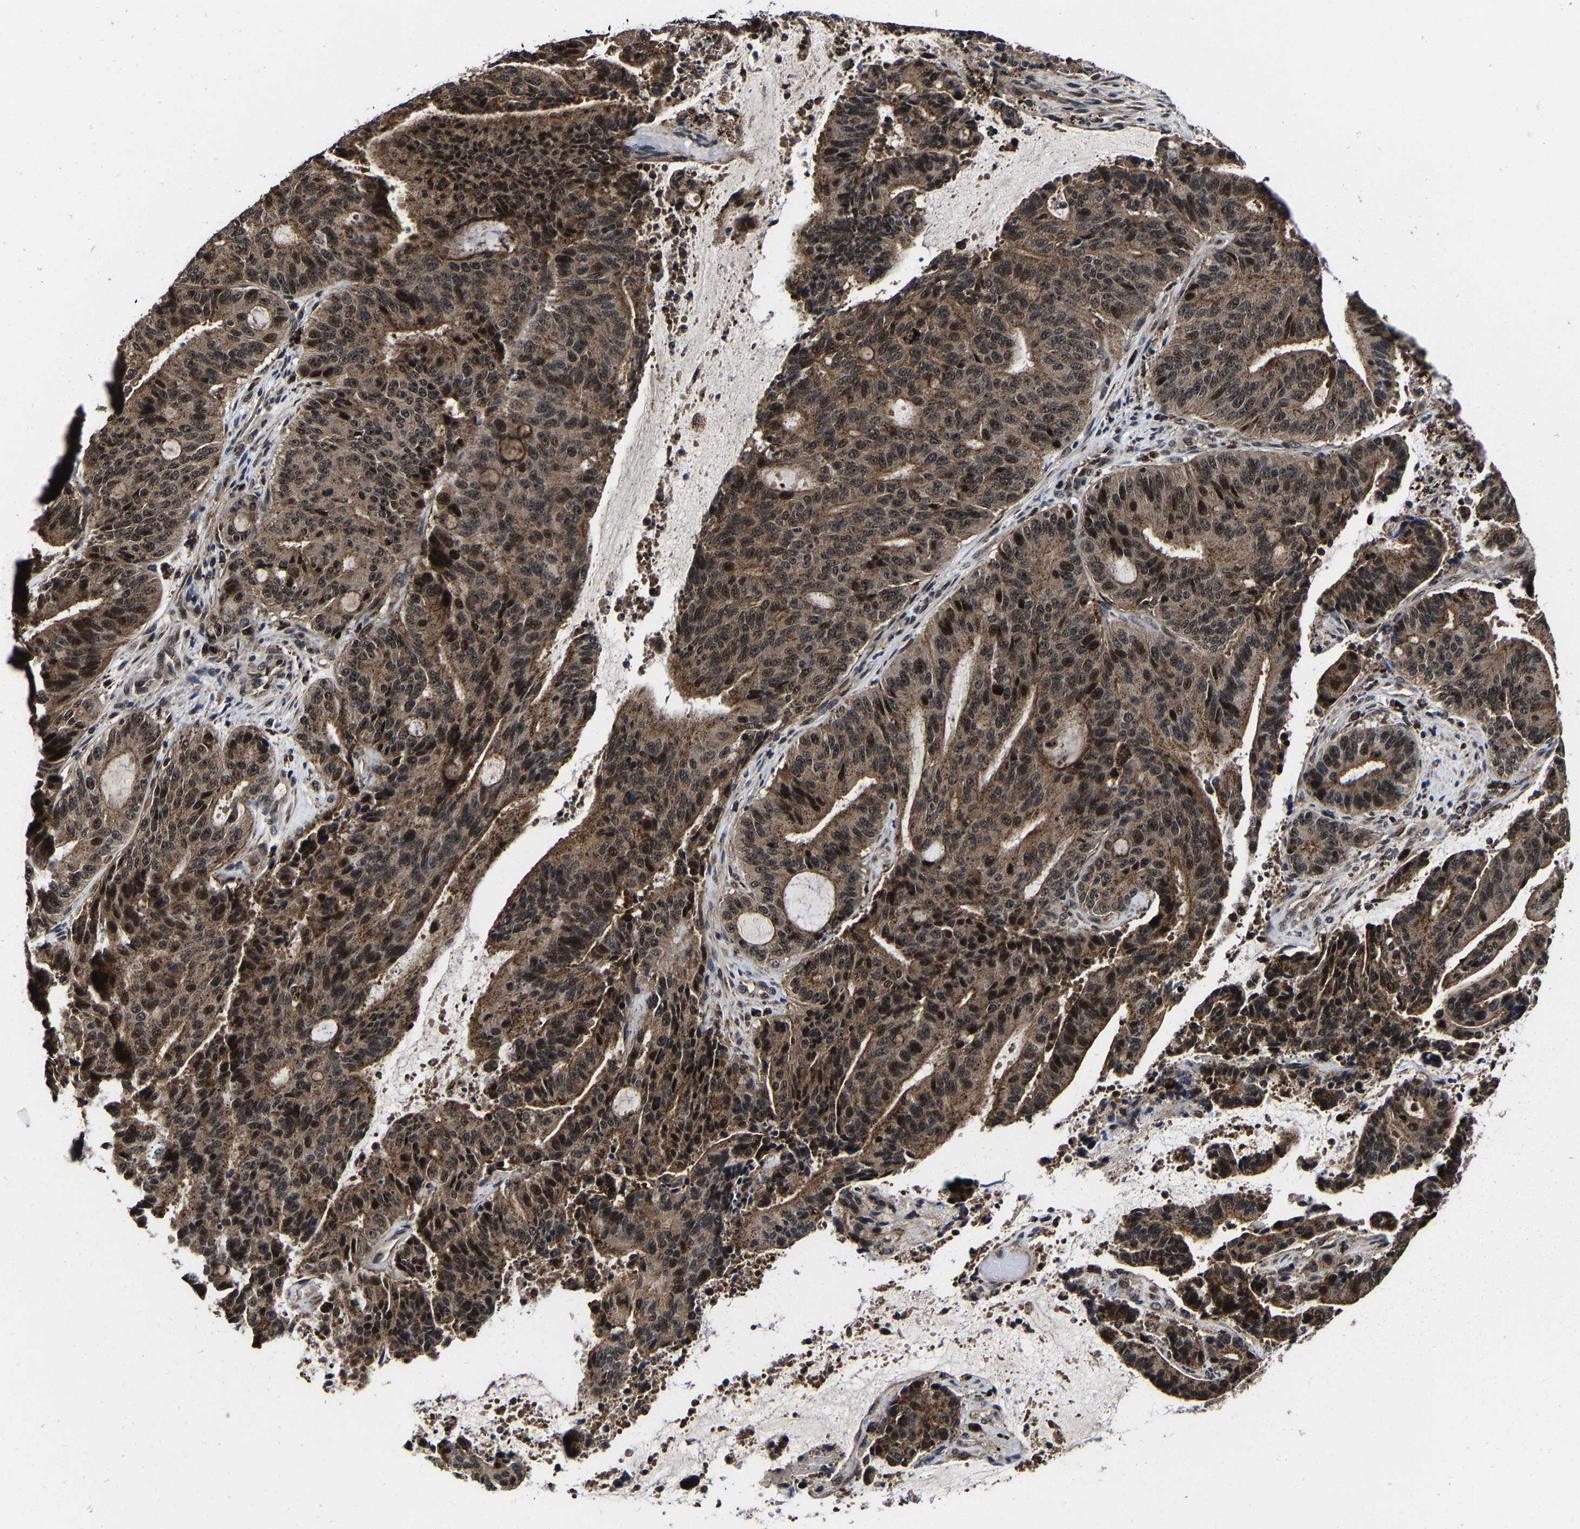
{"staining": {"intensity": "strong", "quantity": ">75%", "location": "cytoplasmic/membranous,nuclear"}, "tissue": "liver cancer", "cell_type": "Tumor cells", "image_type": "cancer", "snomed": [{"axis": "morphology", "description": "Normal tissue, NOS"}, {"axis": "morphology", "description": "Cholangiocarcinoma"}, {"axis": "topography", "description": "Liver"}, {"axis": "topography", "description": "Peripheral nerve tissue"}], "caption": "Immunohistochemistry (IHC) (DAB) staining of liver cholangiocarcinoma demonstrates strong cytoplasmic/membranous and nuclear protein positivity in about >75% of tumor cells.", "gene": "ZCCHC7", "patient": {"sex": "female", "age": 73}}